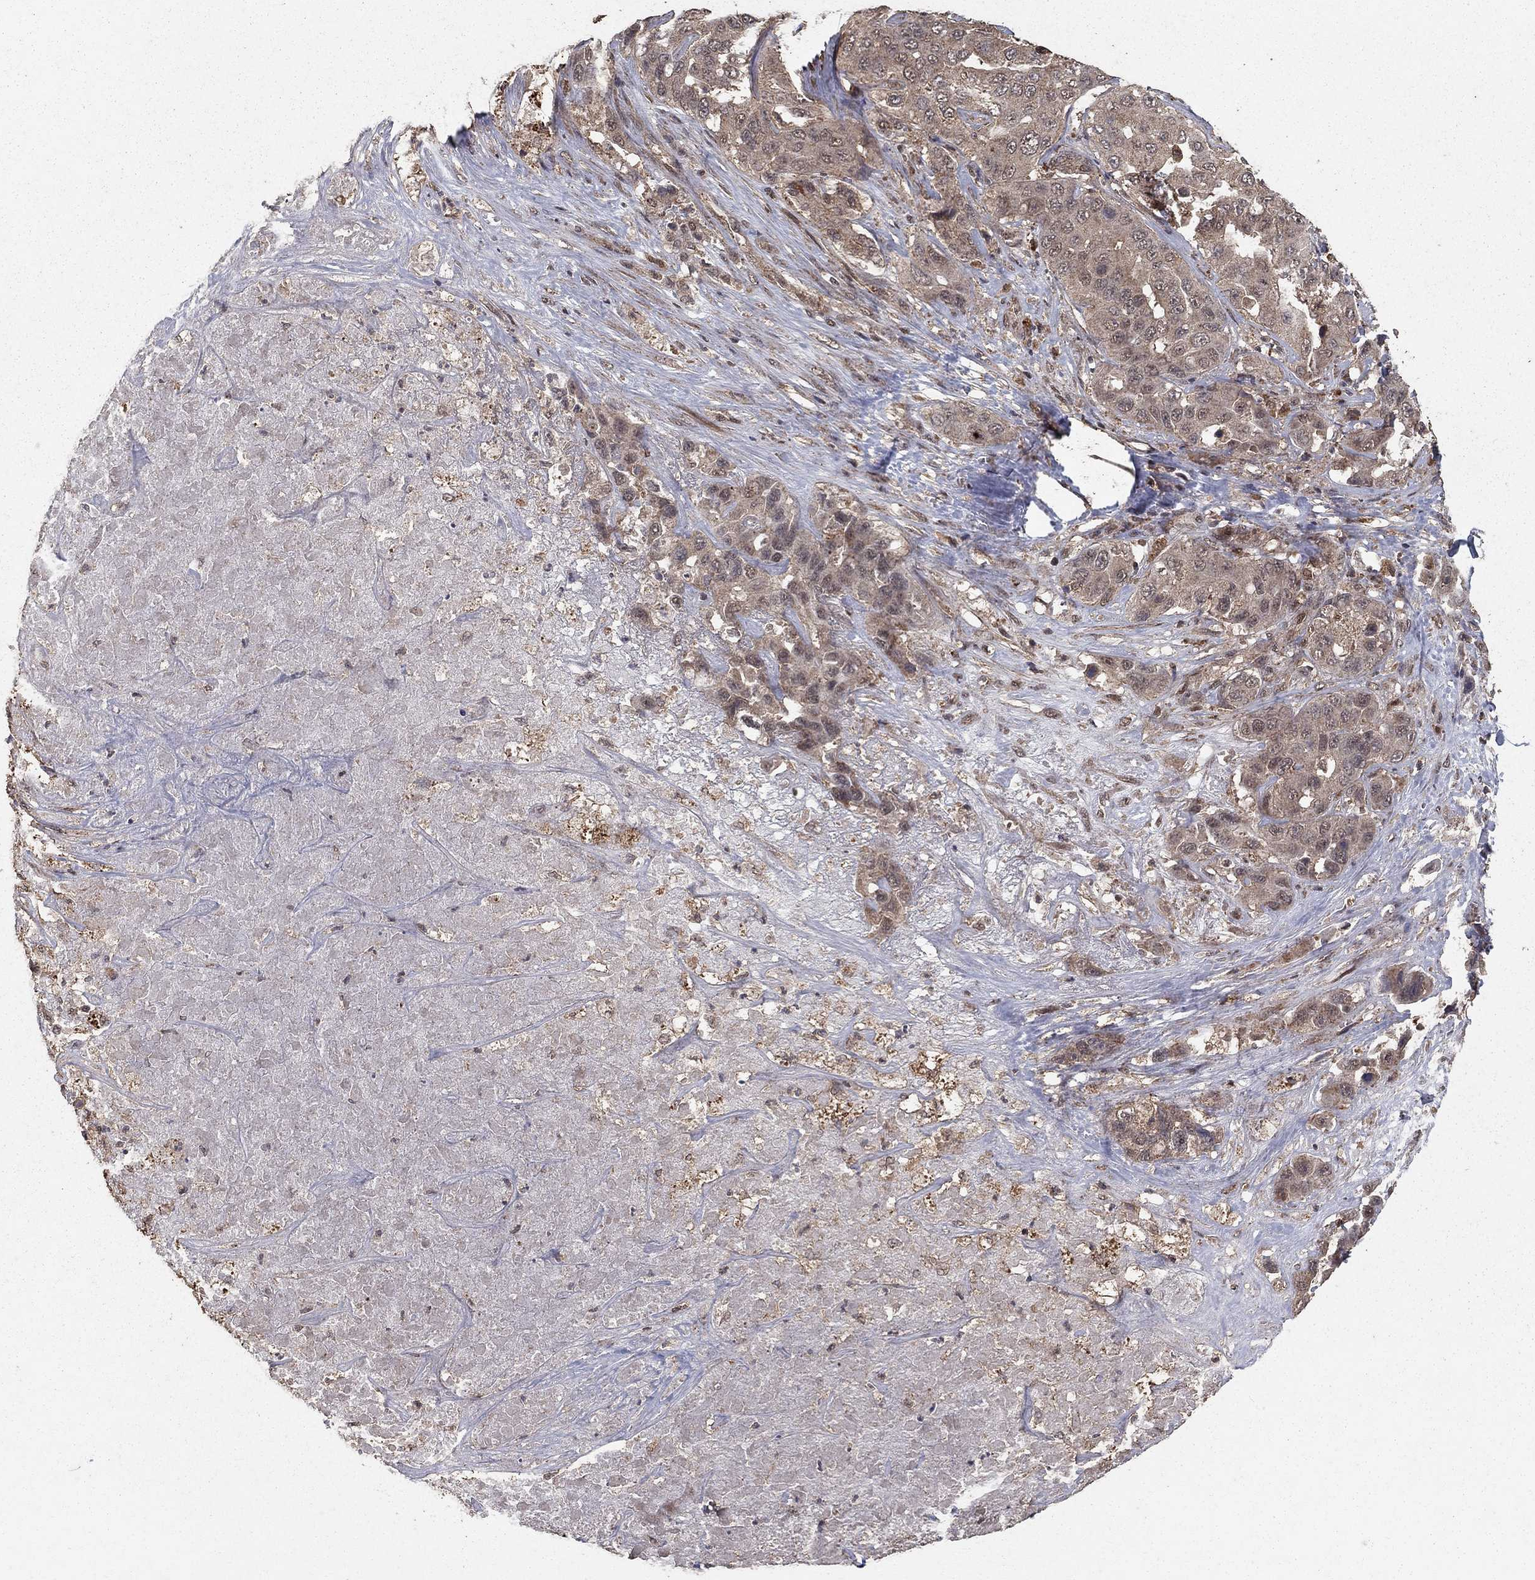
{"staining": {"intensity": "weak", "quantity": "25%-75%", "location": "cytoplasmic/membranous"}, "tissue": "liver cancer", "cell_type": "Tumor cells", "image_type": "cancer", "snomed": [{"axis": "morphology", "description": "Cholangiocarcinoma"}, {"axis": "topography", "description": "Liver"}], "caption": "Protein positivity by immunohistochemistry (IHC) displays weak cytoplasmic/membranous positivity in approximately 25%-75% of tumor cells in liver cholangiocarcinoma.", "gene": "PRDM1", "patient": {"sex": "female", "age": 52}}